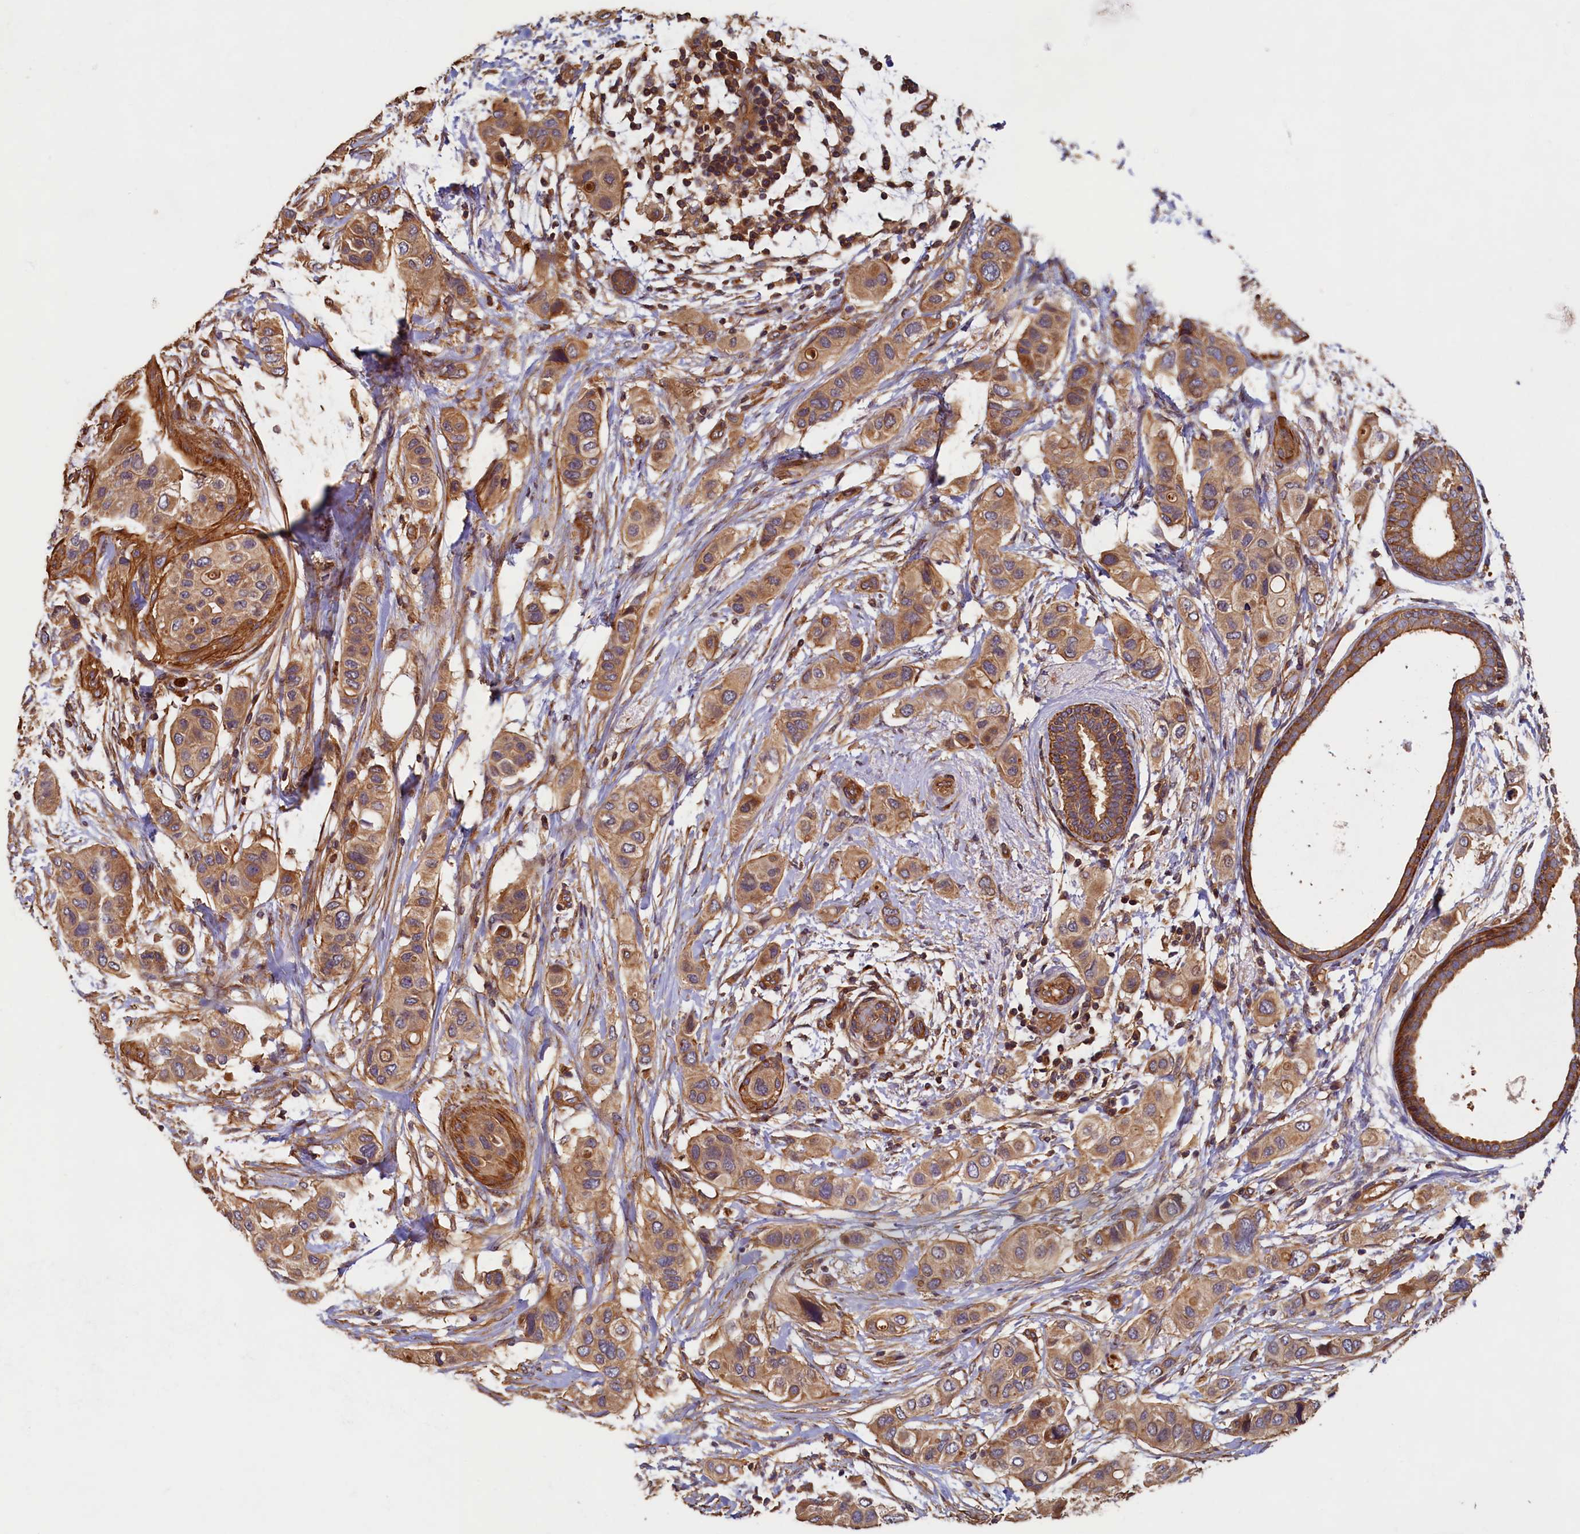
{"staining": {"intensity": "moderate", "quantity": ">75%", "location": "cytoplasmic/membranous"}, "tissue": "breast cancer", "cell_type": "Tumor cells", "image_type": "cancer", "snomed": [{"axis": "morphology", "description": "Lobular carcinoma"}, {"axis": "topography", "description": "Breast"}], "caption": "A histopathology image of human breast cancer stained for a protein displays moderate cytoplasmic/membranous brown staining in tumor cells.", "gene": "CCDC102B", "patient": {"sex": "female", "age": 51}}